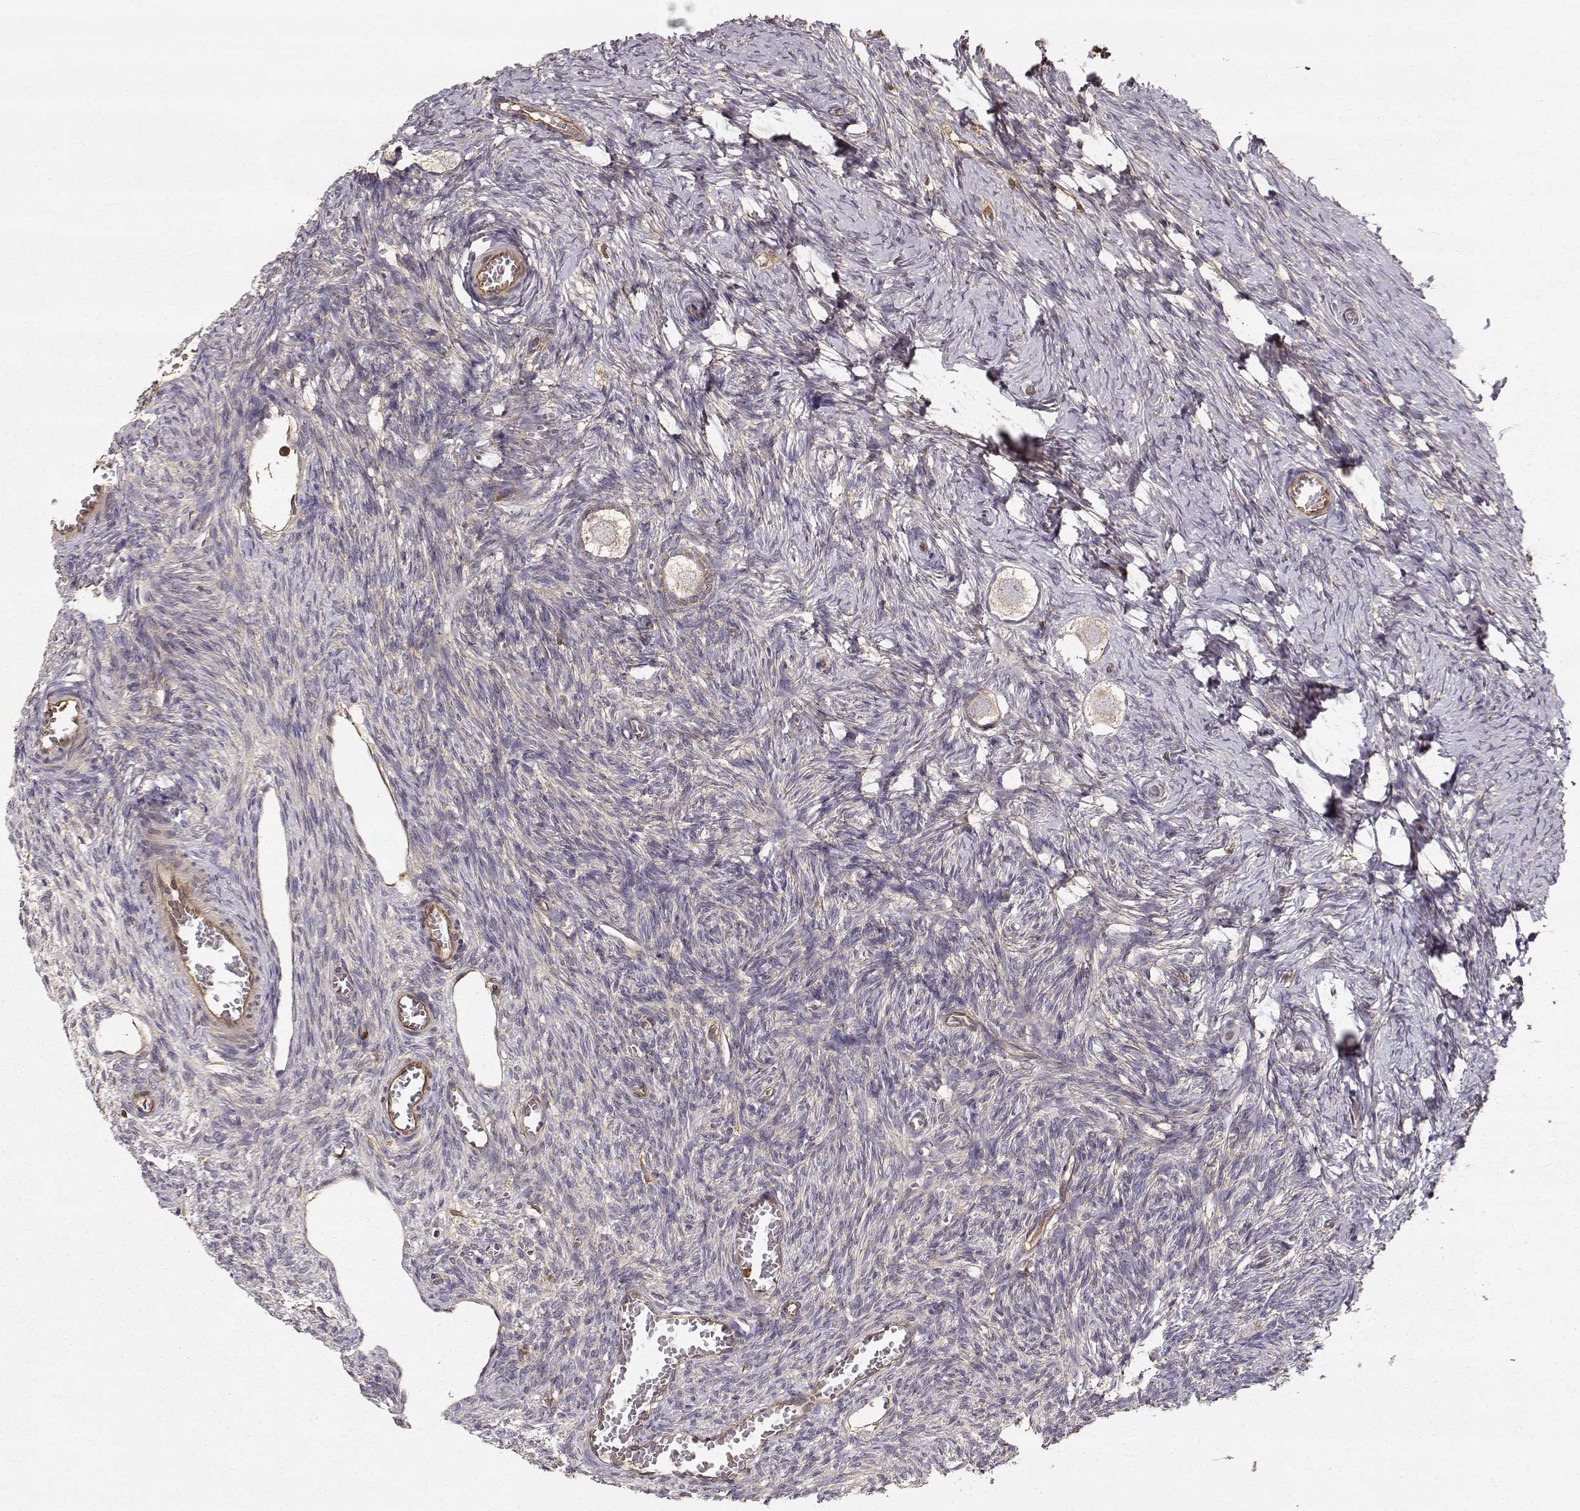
{"staining": {"intensity": "negative", "quantity": "none", "location": "none"}, "tissue": "ovary", "cell_type": "Follicle cells", "image_type": "normal", "snomed": [{"axis": "morphology", "description": "Normal tissue, NOS"}, {"axis": "topography", "description": "Ovary"}], "caption": "High power microscopy histopathology image of an immunohistochemistry photomicrograph of normal ovary, revealing no significant expression in follicle cells.", "gene": "ARHGEF2", "patient": {"sex": "female", "age": 27}}